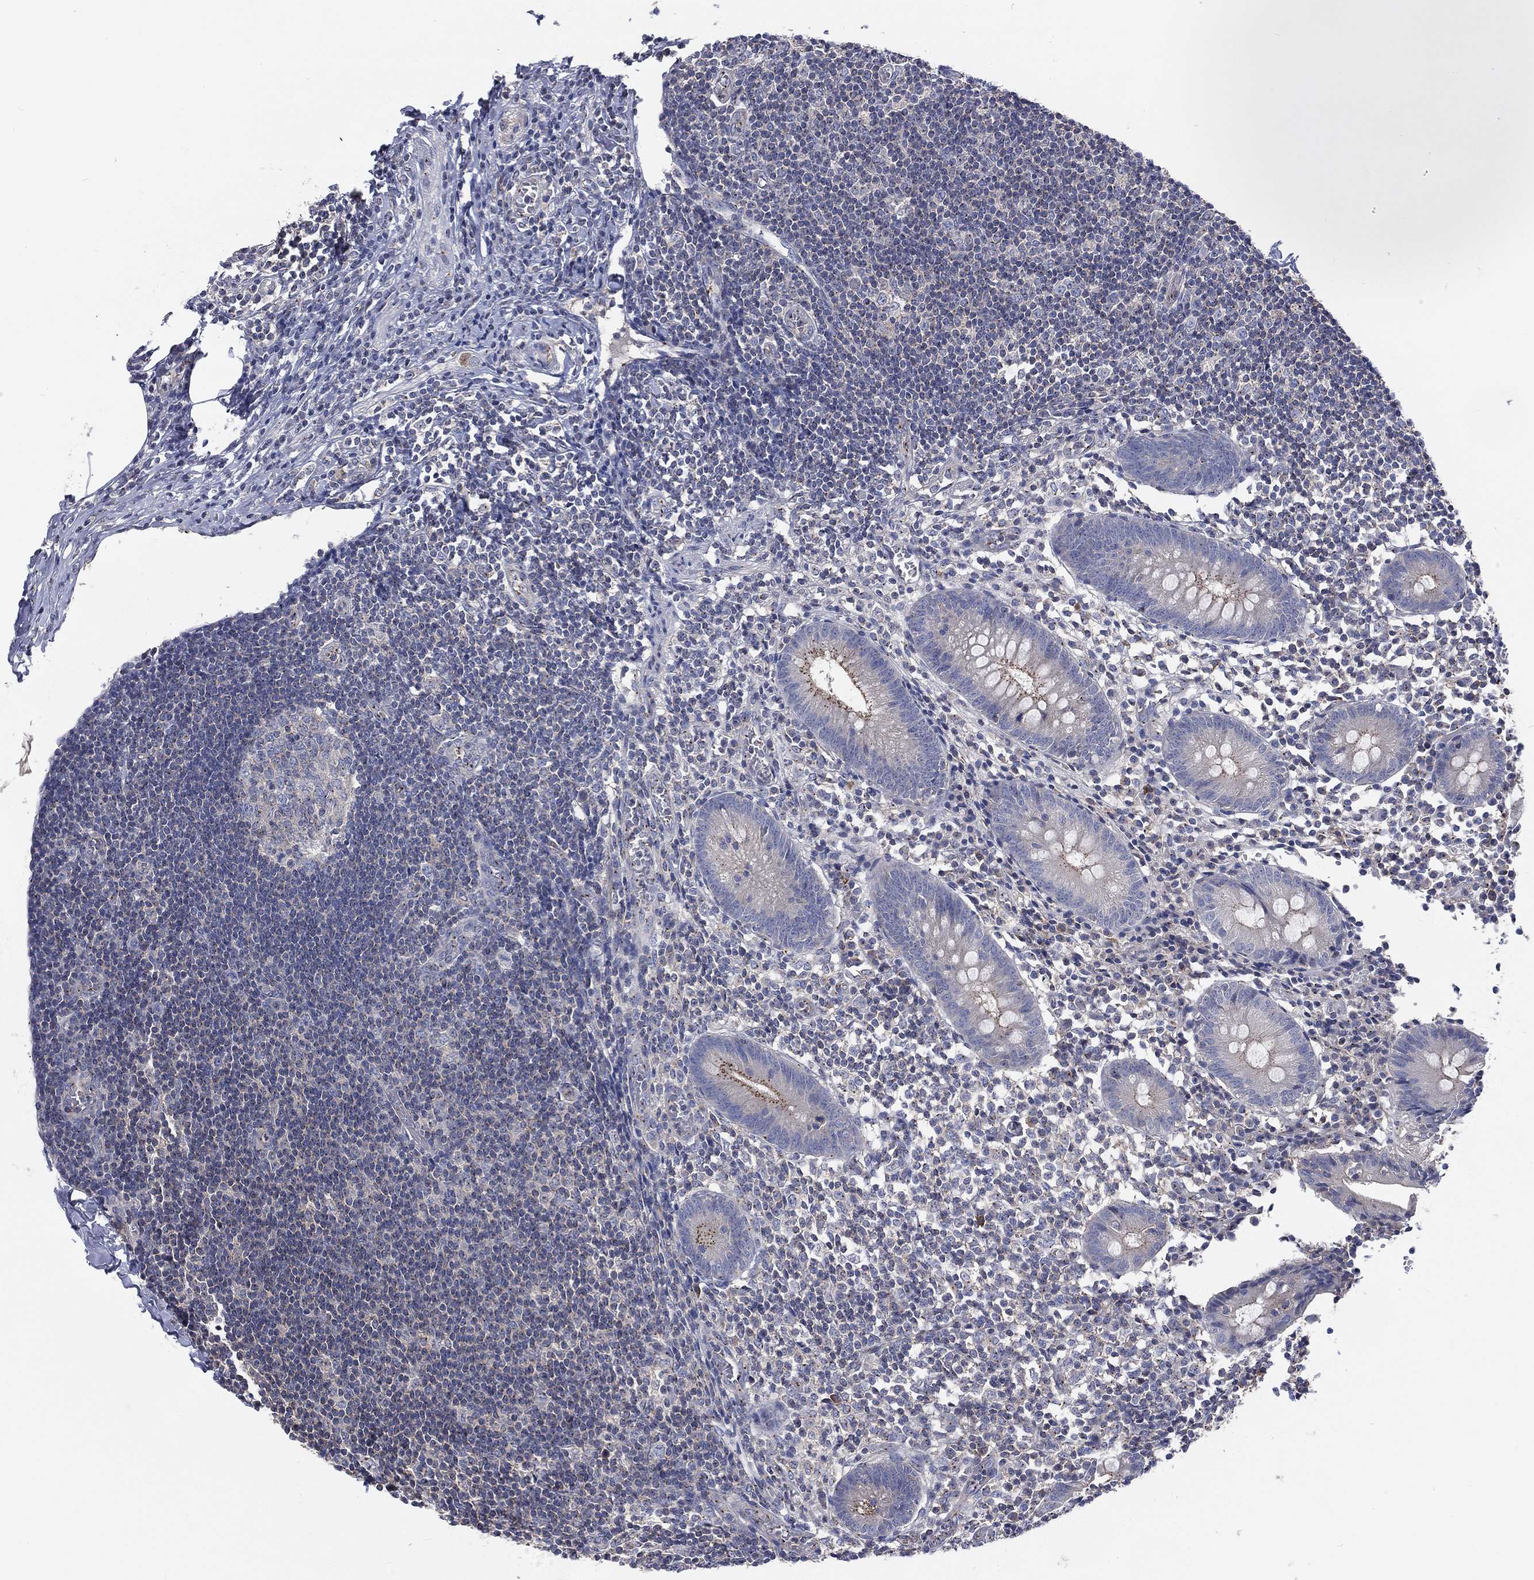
{"staining": {"intensity": "moderate", "quantity": "<25%", "location": "cytoplasmic/membranous"}, "tissue": "appendix", "cell_type": "Glandular cells", "image_type": "normal", "snomed": [{"axis": "morphology", "description": "Normal tissue, NOS"}, {"axis": "topography", "description": "Appendix"}], "caption": "Brown immunohistochemical staining in unremarkable appendix exhibits moderate cytoplasmic/membranous positivity in about <25% of glandular cells.", "gene": "CROCC", "patient": {"sex": "female", "age": 40}}